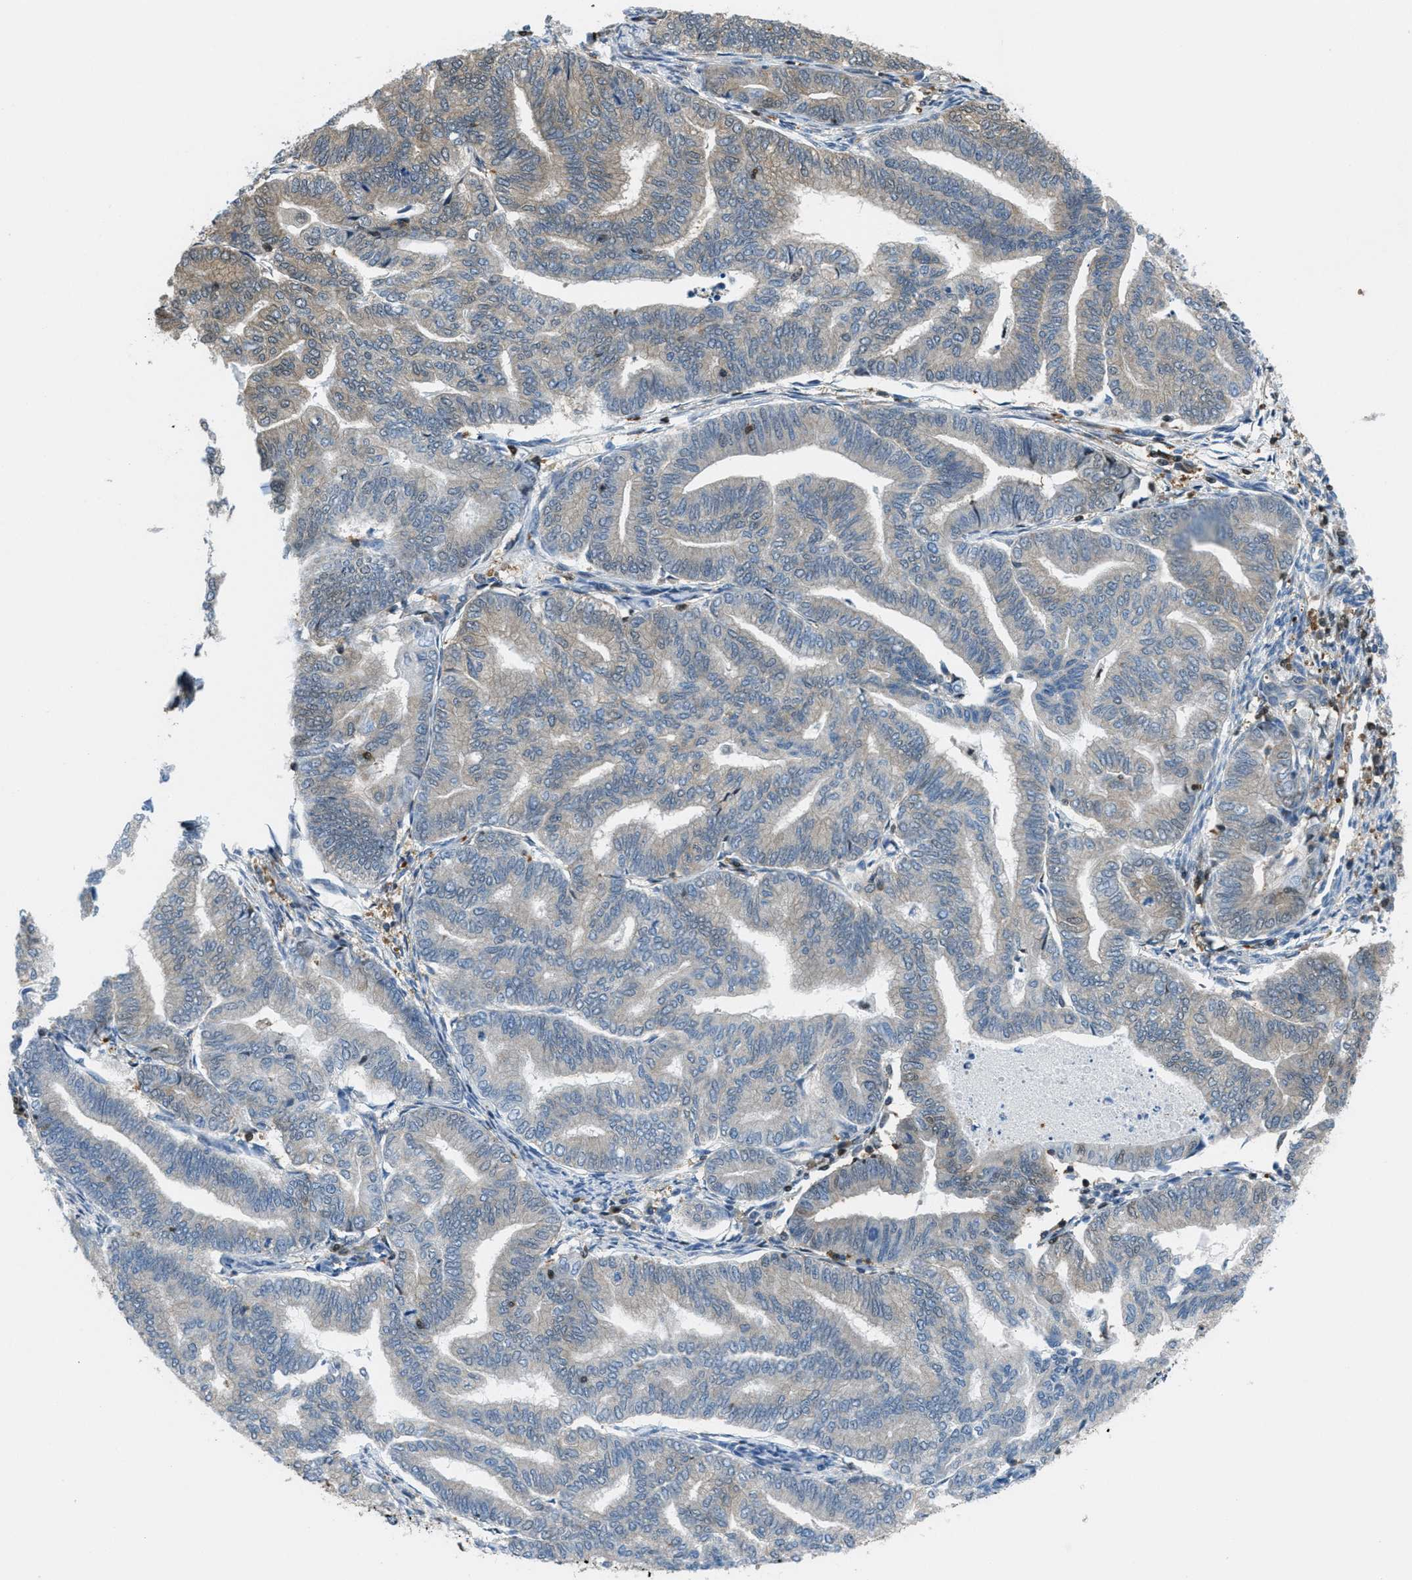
{"staining": {"intensity": "weak", "quantity": "25%-75%", "location": "cytoplasmic/membranous"}, "tissue": "endometrial cancer", "cell_type": "Tumor cells", "image_type": "cancer", "snomed": [{"axis": "morphology", "description": "Adenocarcinoma, NOS"}, {"axis": "topography", "description": "Endometrium"}], "caption": "This histopathology image exhibits immunohistochemistry (IHC) staining of endometrial cancer, with low weak cytoplasmic/membranous staining in approximately 25%-75% of tumor cells.", "gene": "PIP5K1C", "patient": {"sex": "female", "age": 79}}